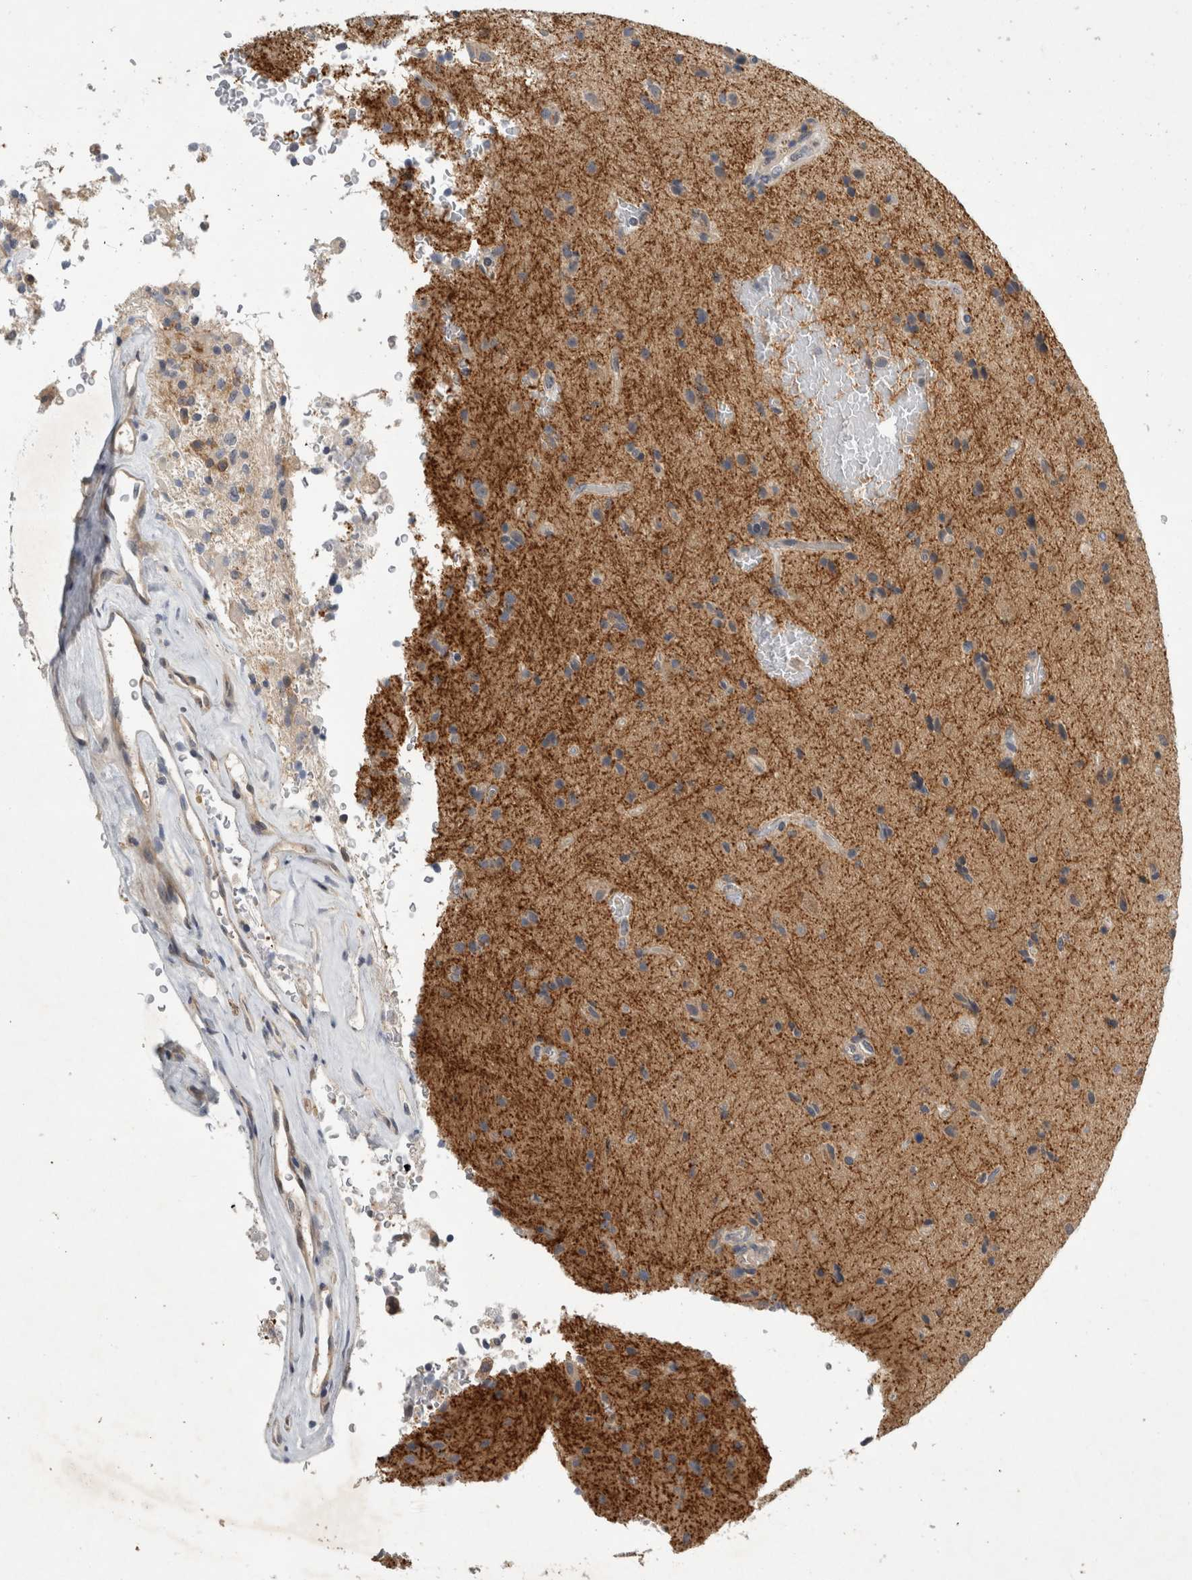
{"staining": {"intensity": "negative", "quantity": "none", "location": "none"}, "tissue": "glioma", "cell_type": "Tumor cells", "image_type": "cancer", "snomed": [{"axis": "morphology", "description": "Glioma, malignant, High grade"}, {"axis": "topography", "description": "Brain"}], "caption": "This is an IHC histopathology image of human glioma. There is no expression in tumor cells.", "gene": "AASDHPPT", "patient": {"sex": "male", "age": 72}}